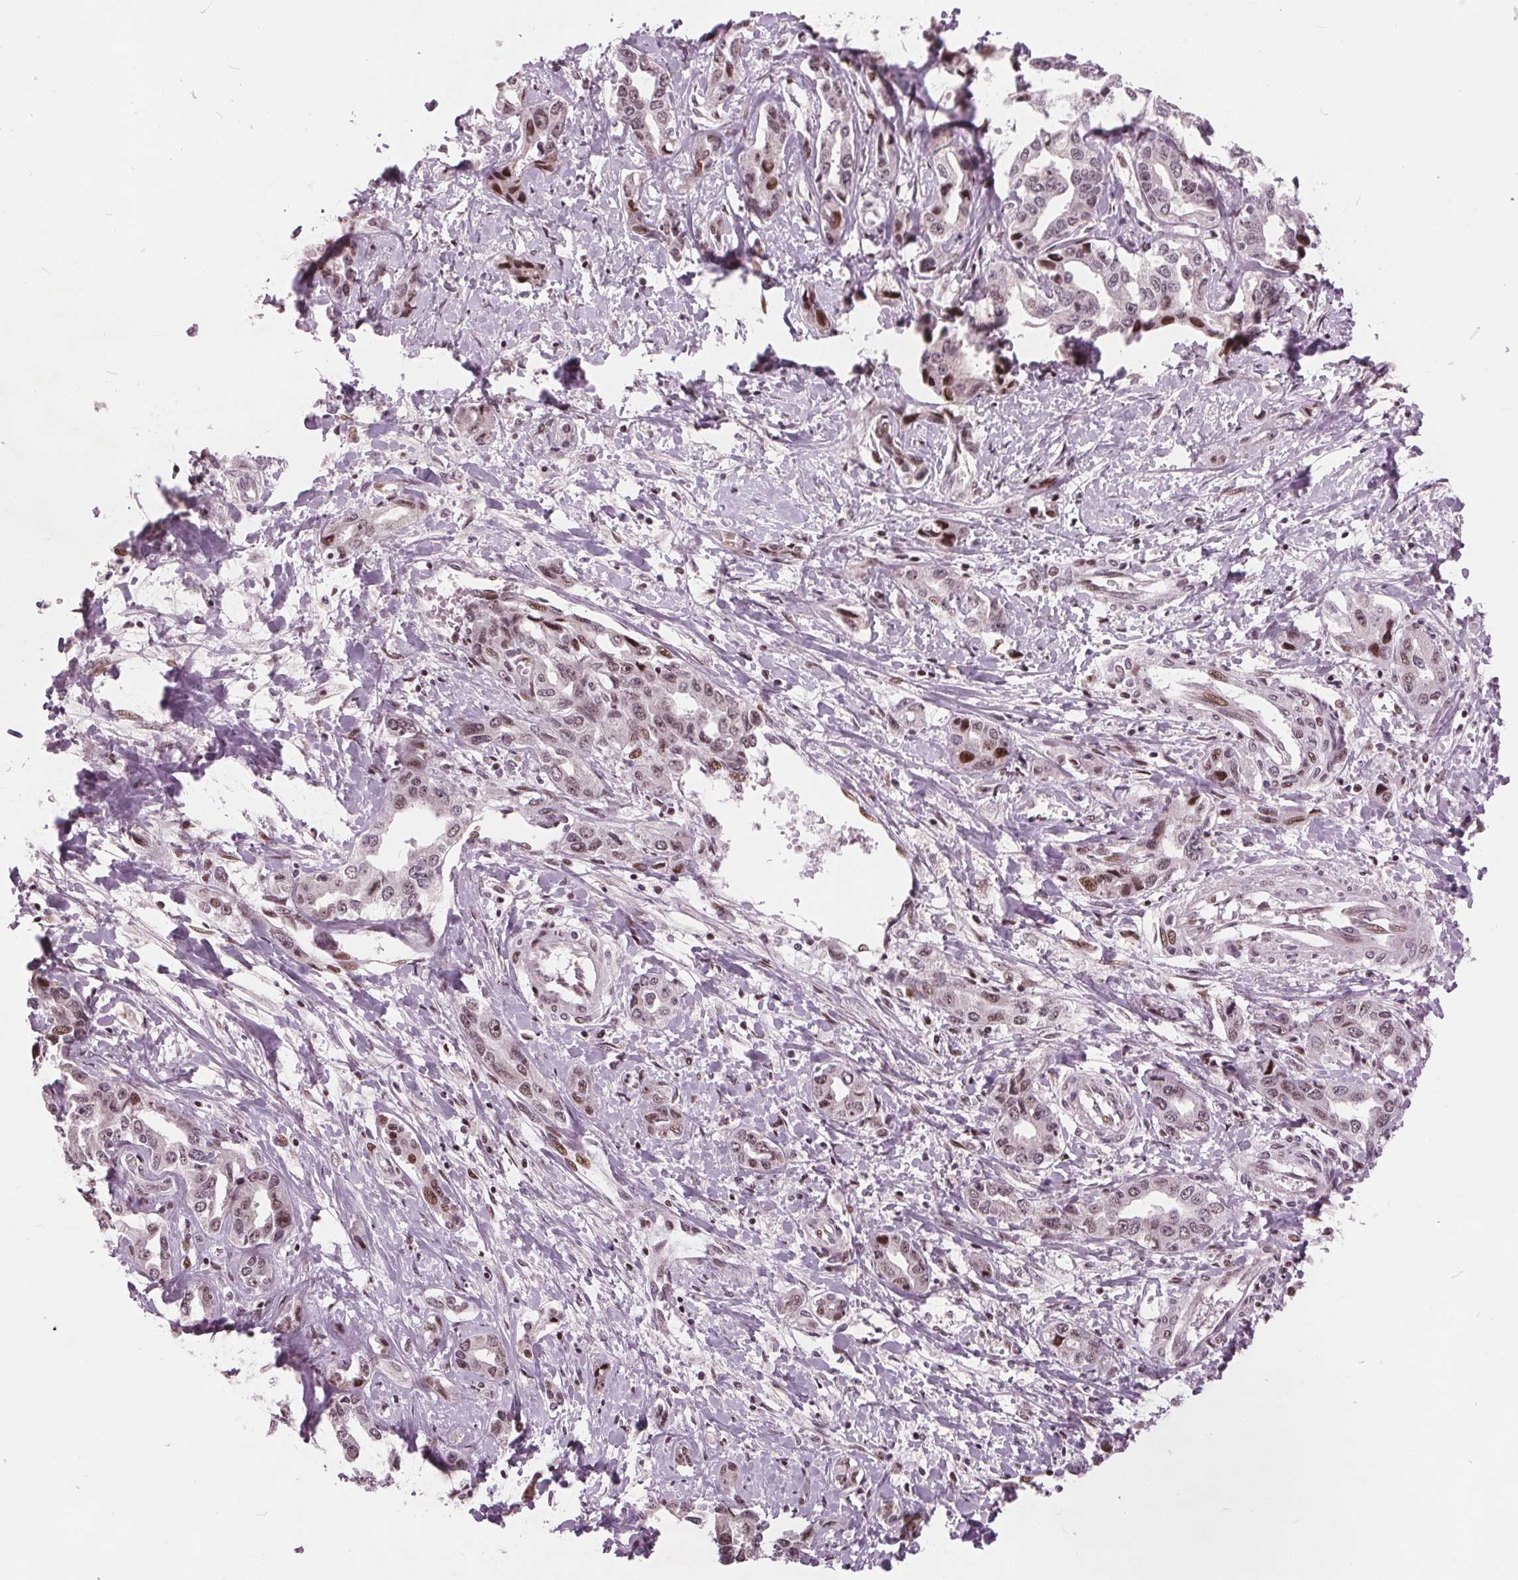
{"staining": {"intensity": "moderate", "quantity": "<25%", "location": "nuclear"}, "tissue": "liver cancer", "cell_type": "Tumor cells", "image_type": "cancer", "snomed": [{"axis": "morphology", "description": "Cholangiocarcinoma"}, {"axis": "topography", "description": "Liver"}], "caption": "There is low levels of moderate nuclear staining in tumor cells of liver cancer, as demonstrated by immunohistochemical staining (brown color).", "gene": "TTC34", "patient": {"sex": "male", "age": 59}}